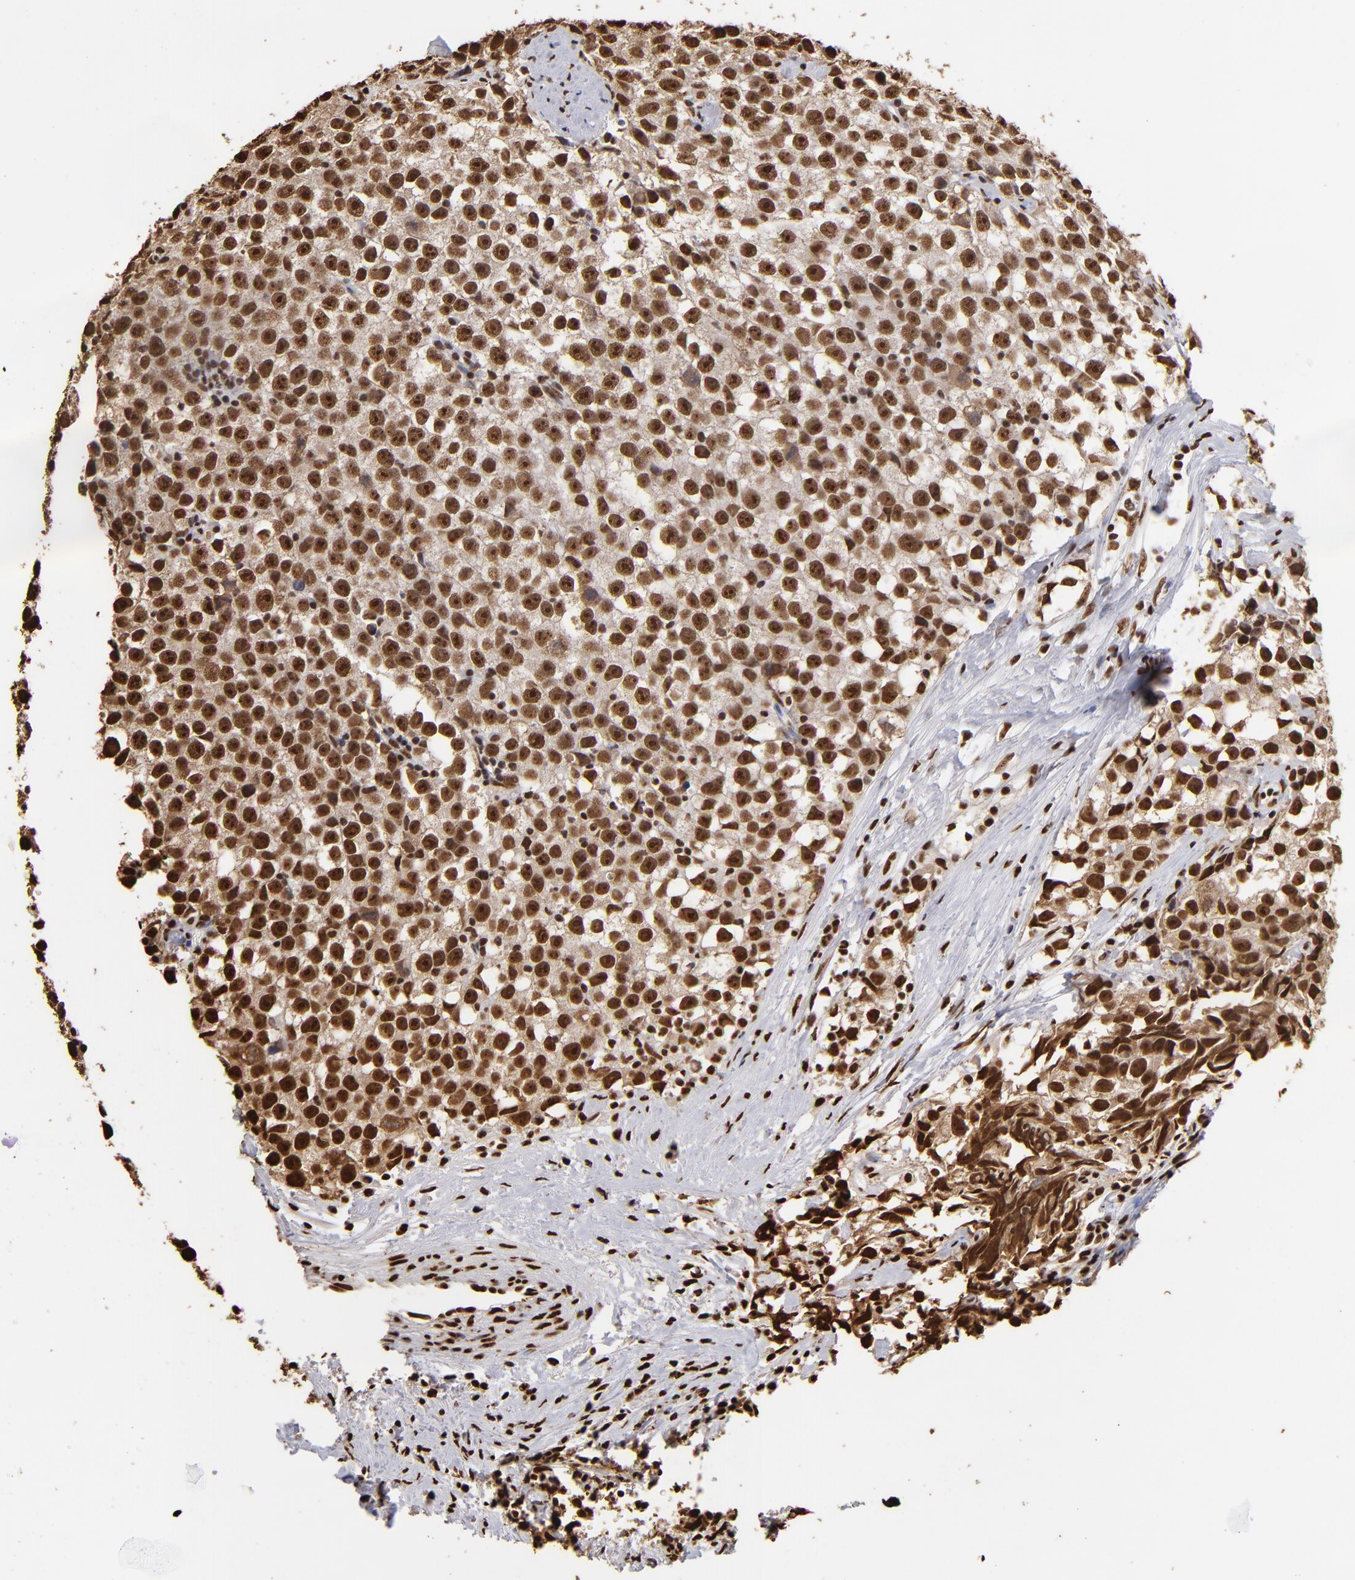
{"staining": {"intensity": "strong", "quantity": ">75%", "location": "nuclear"}, "tissue": "testis cancer", "cell_type": "Tumor cells", "image_type": "cancer", "snomed": [{"axis": "morphology", "description": "Seminoma, NOS"}, {"axis": "topography", "description": "Testis"}], "caption": "High-power microscopy captured an immunohistochemistry (IHC) micrograph of testis cancer, revealing strong nuclear expression in approximately >75% of tumor cells. (brown staining indicates protein expression, while blue staining denotes nuclei).", "gene": "ILF3", "patient": {"sex": "male", "age": 35}}